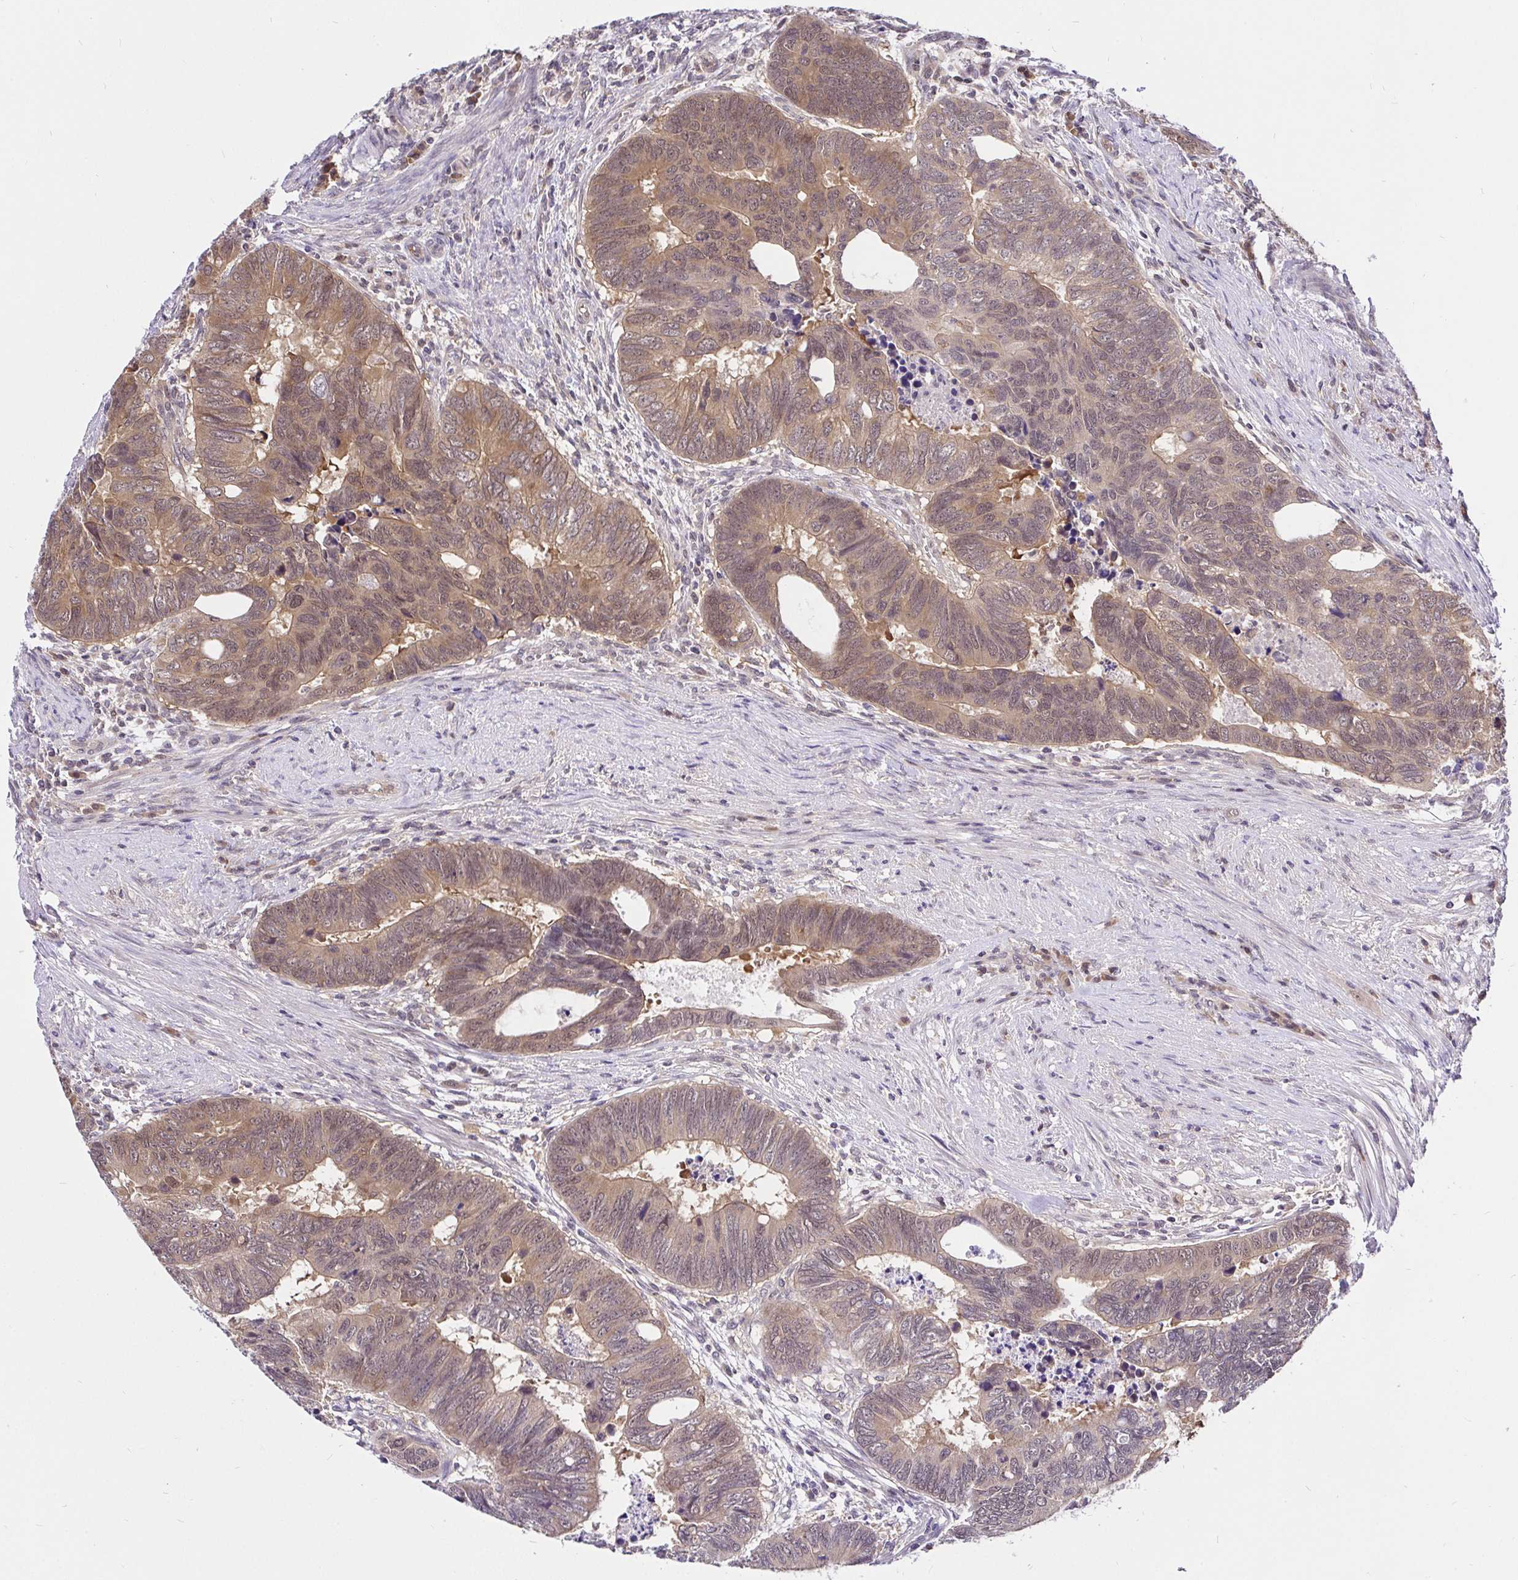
{"staining": {"intensity": "moderate", "quantity": "25%-75%", "location": "cytoplasmic/membranous,nuclear"}, "tissue": "colorectal cancer", "cell_type": "Tumor cells", "image_type": "cancer", "snomed": [{"axis": "morphology", "description": "Adenocarcinoma, NOS"}, {"axis": "topography", "description": "Colon"}], "caption": "Immunohistochemical staining of colorectal cancer (adenocarcinoma) shows medium levels of moderate cytoplasmic/membranous and nuclear protein positivity in about 25%-75% of tumor cells.", "gene": "UBE2M", "patient": {"sex": "male", "age": 62}}